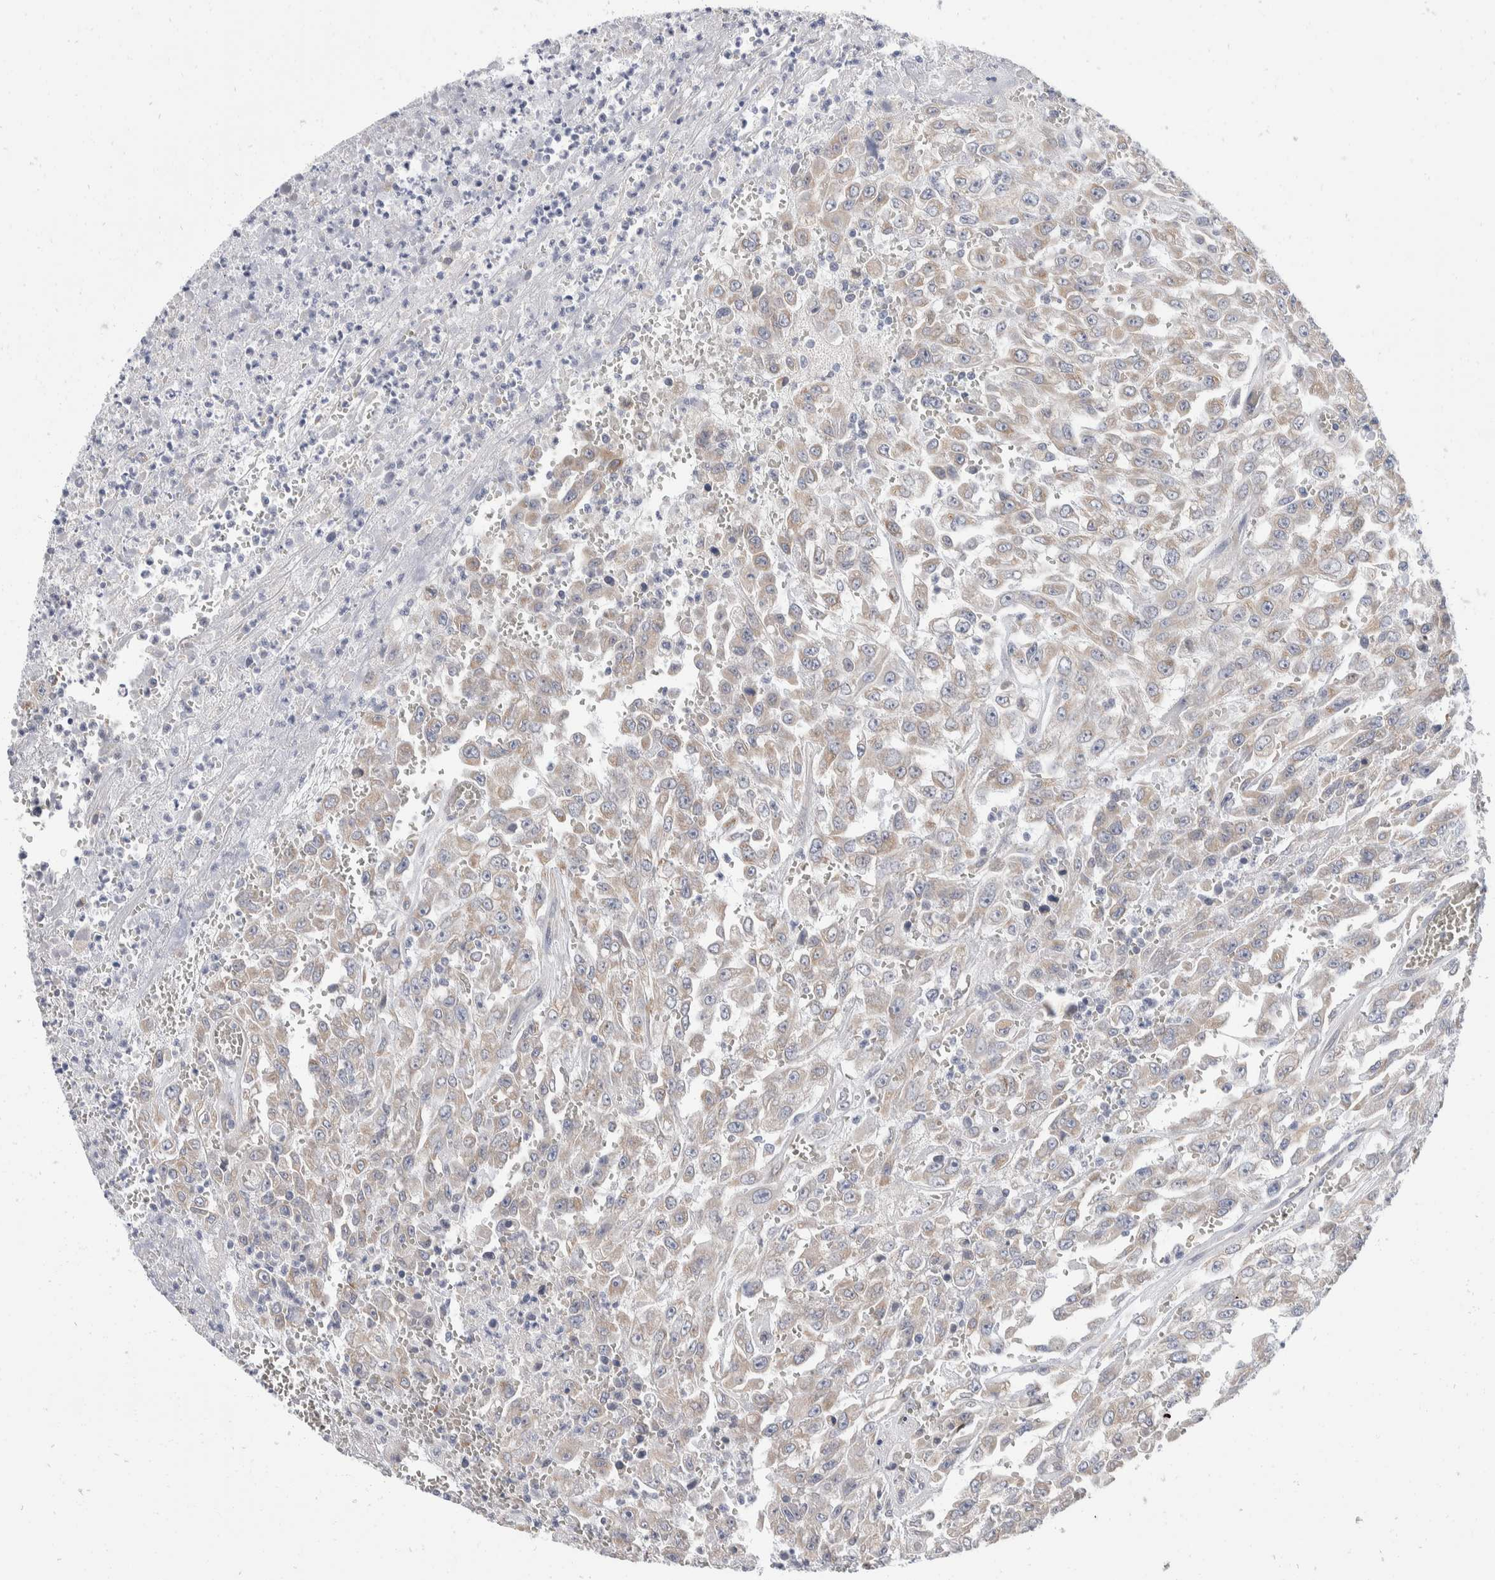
{"staining": {"intensity": "weak", "quantity": "25%-75%", "location": "cytoplasmic/membranous"}, "tissue": "urothelial cancer", "cell_type": "Tumor cells", "image_type": "cancer", "snomed": [{"axis": "morphology", "description": "Urothelial carcinoma, High grade"}, {"axis": "topography", "description": "Urinary bladder"}], "caption": "Brown immunohistochemical staining in urothelial carcinoma (high-grade) reveals weak cytoplasmic/membranous expression in about 25%-75% of tumor cells. (DAB (3,3'-diaminobenzidine) IHC with brightfield microscopy, high magnification).", "gene": "TMEM245", "patient": {"sex": "male", "age": 46}}